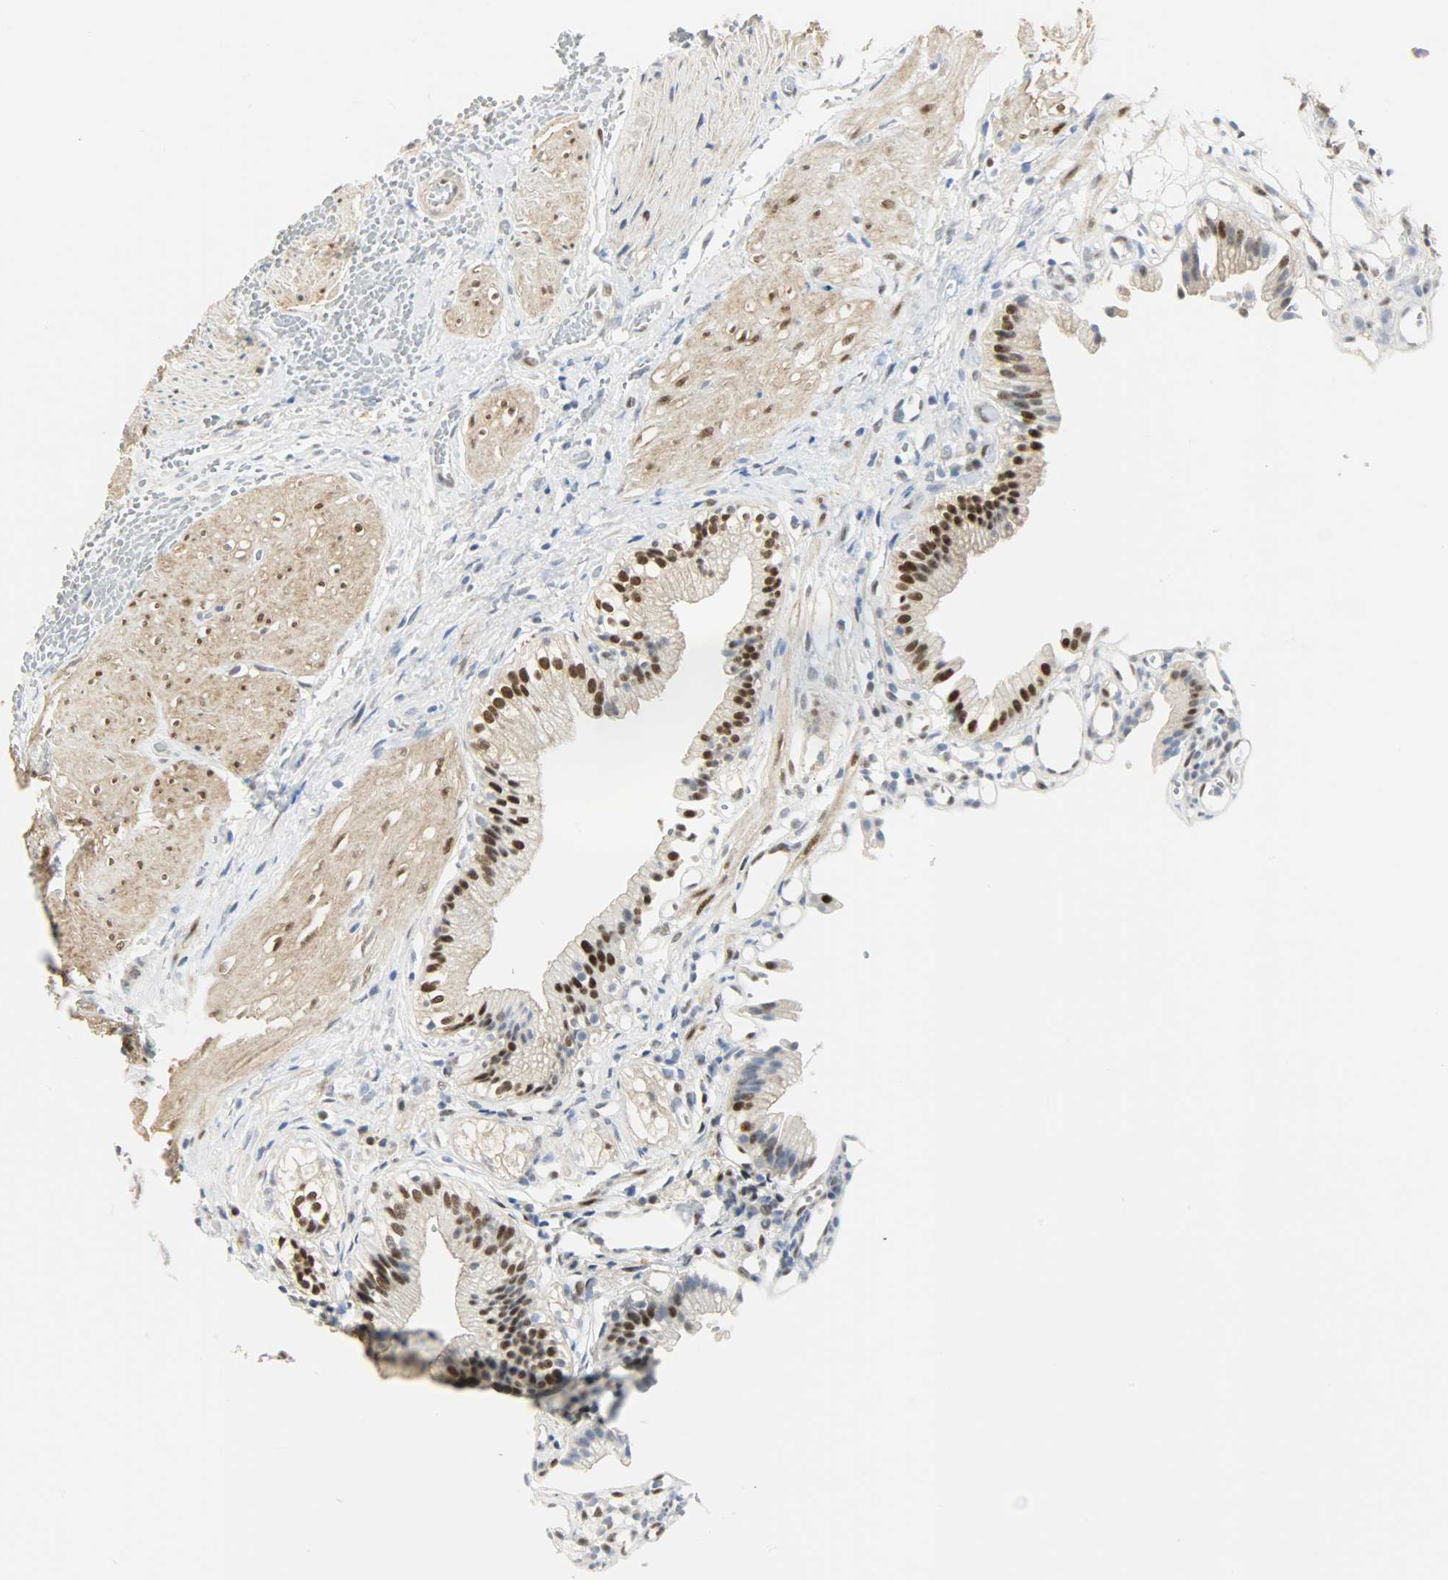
{"staining": {"intensity": "strong", "quantity": ">75%", "location": "nuclear"}, "tissue": "gallbladder", "cell_type": "Glandular cells", "image_type": "normal", "snomed": [{"axis": "morphology", "description": "Normal tissue, NOS"}, {"axis": "topography", "description": "Gallbladder"}], "caption": "The image displays staining of normal gallbladder, revealing strong nuclear protein positivity (brown color) within glandular cells. (DAB (3,3'-diaminobenzidine) = brown stain, brightfield microscopy at high magnification).", "gene": "NPEPL1", "patient": {"sex": "male", "age": 65}}